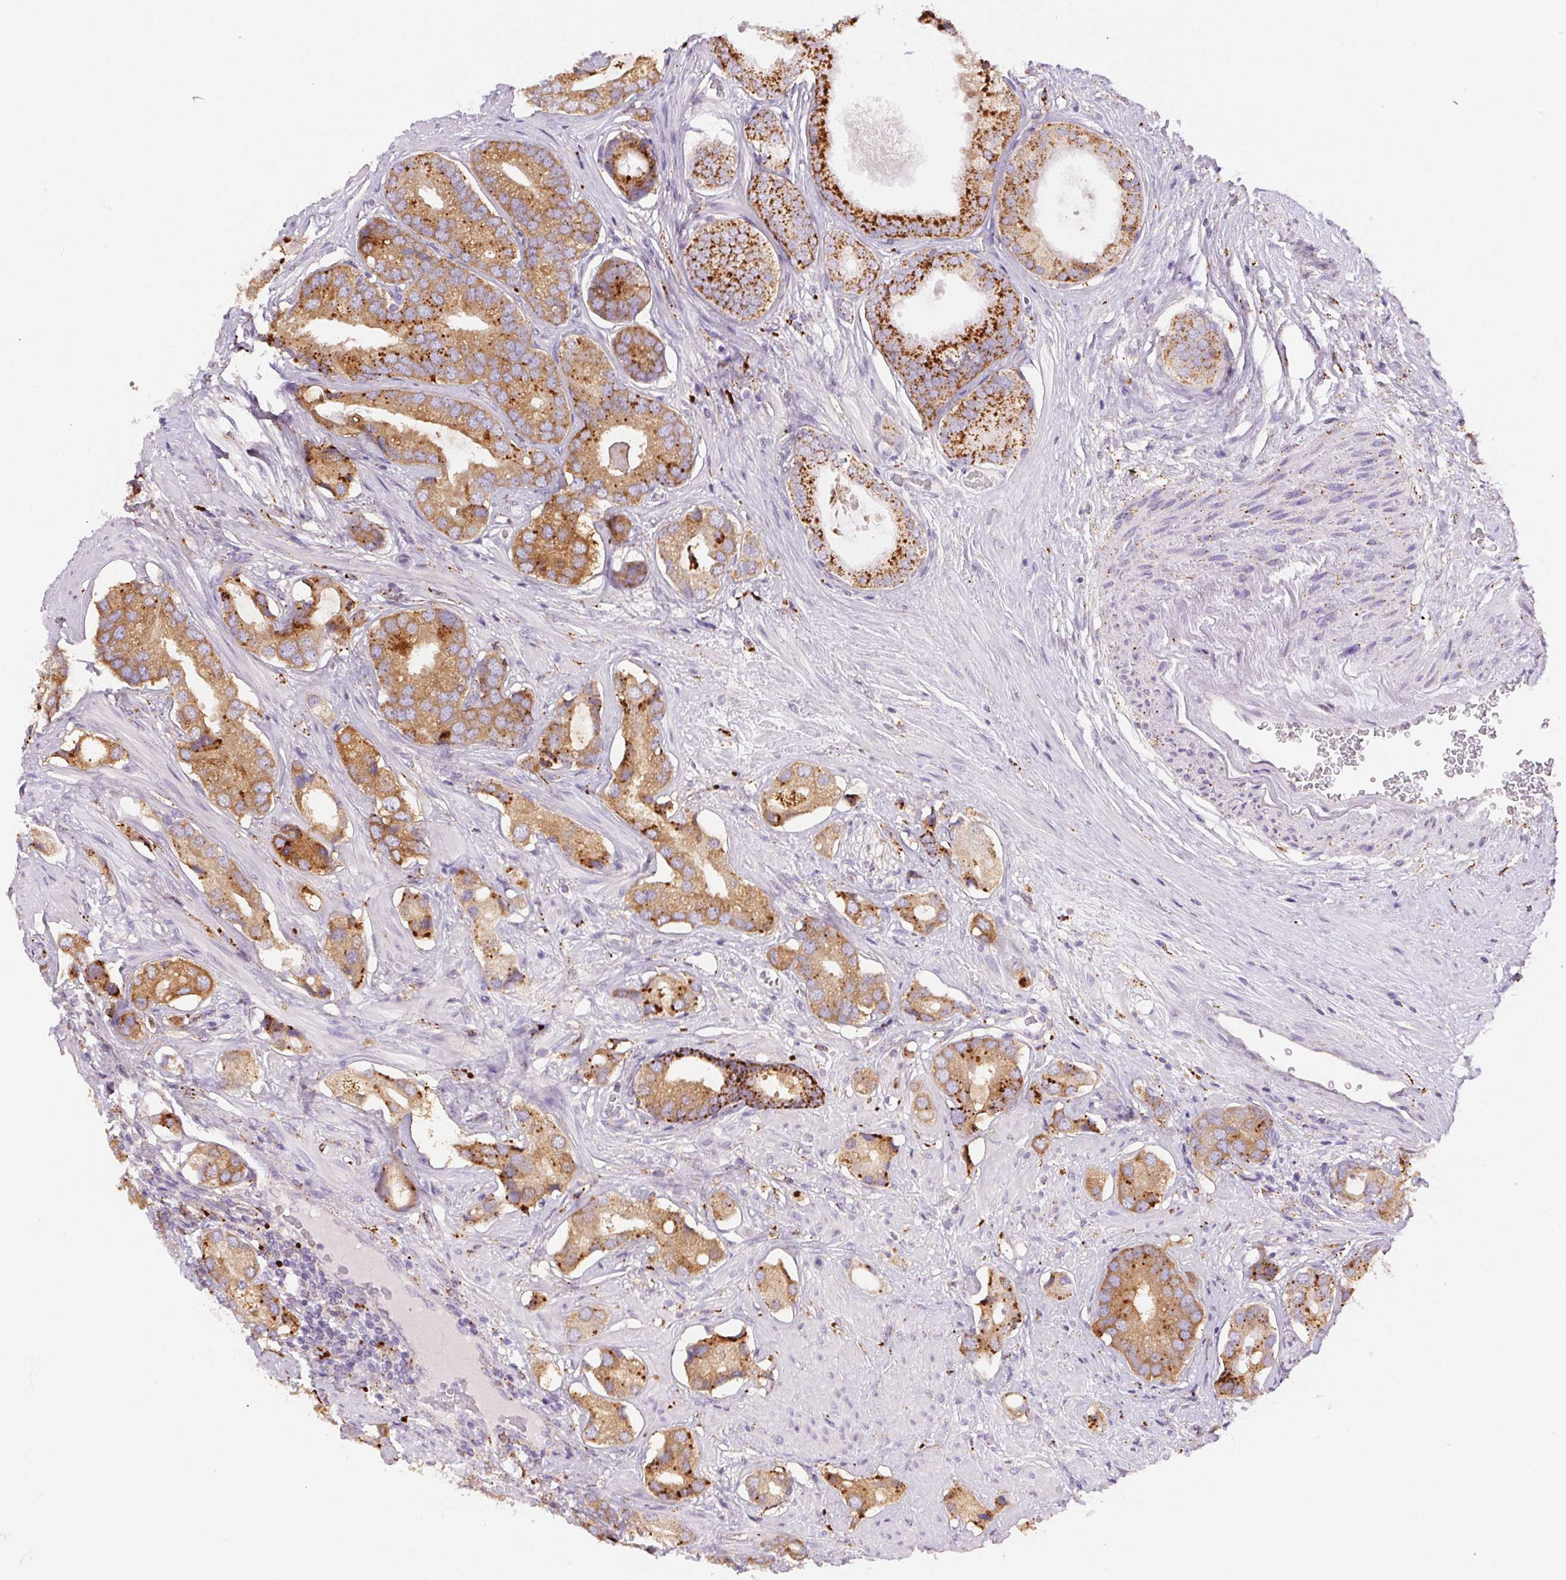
{"staining": {"intensity": "moderate", "quantity": ">75%", "location": "cytoplasmic/membranous"}, "tissue": "prostate cancer", "cell_type": "Tumor cells", "image_type": "cancer", "snomed": [{"axis": "morphology", "description": "Adenocarcinoma, Low grade"}, {"axis": "topography", "description": "Prostate"}], "caption": "Moderate cytoplasmic/membranous protein expression is present in about >75% of tumor cells in low-grade adenocarcinoma (prostate).", "gene": "SCPEP1", "patient": {"sex": "male", "age": 61}}